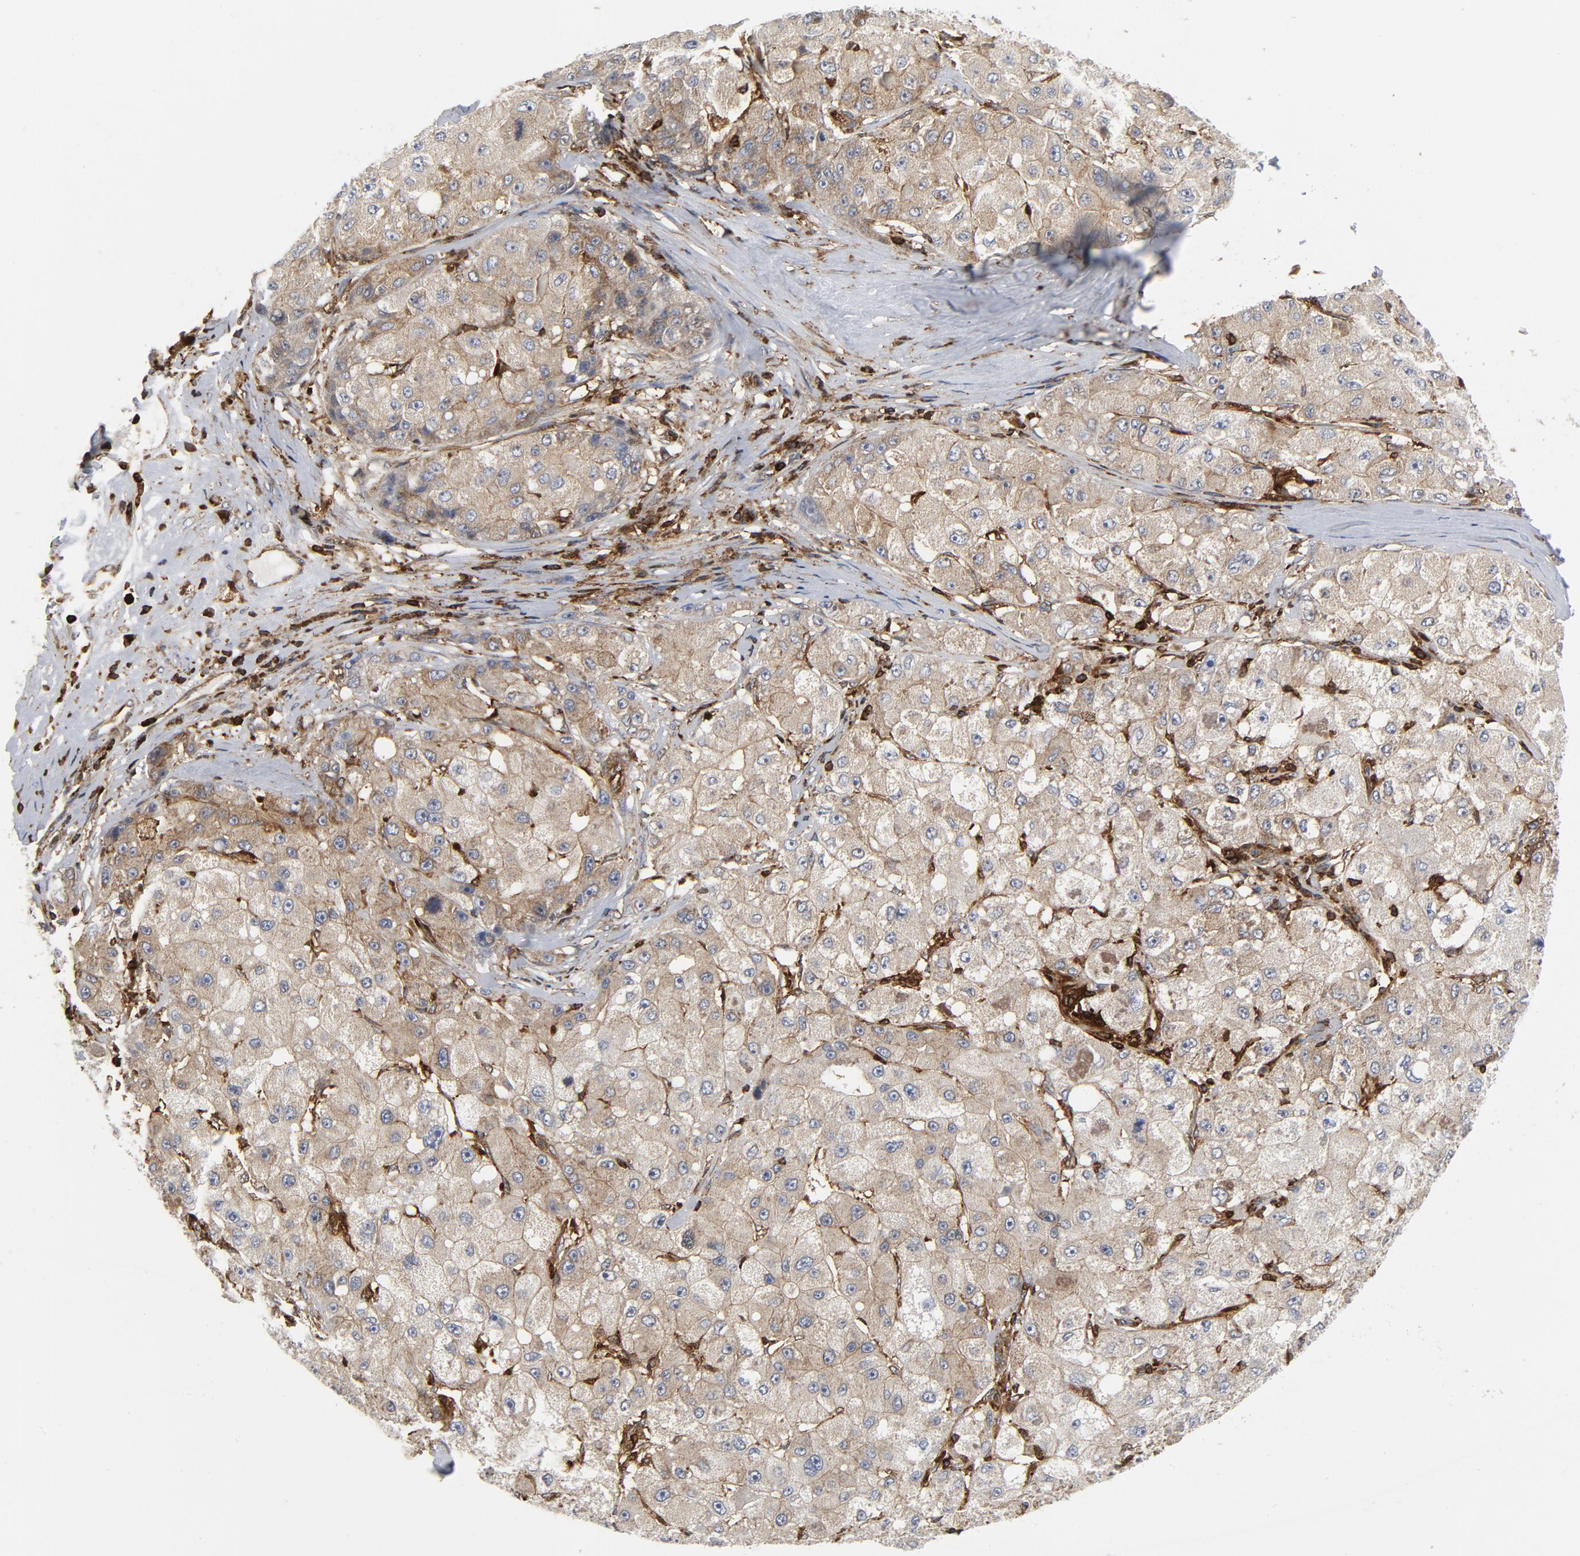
{"staining": {"intensity": "moderate", "quantity": ">75%", "location": "cytoplasmic/membranous"}, "tissue": "liver cancer", "cell_type": "Tumor cells", "image_type": "cancer", "snomed": [{"axis": "morphology", "description": "Carcinoma, Hepatocellular, NOS"}, {"axis": "topography", "description": "Liver"}], "caption": "The image reveals staining of liver cancer (hepatocellular carcinoma), revealing moderate cytoplasmic/membranous protein positivity (brown color) within tumor cells.", "gene": "YES1", "patient": {"sex": "male", "age": 80}}